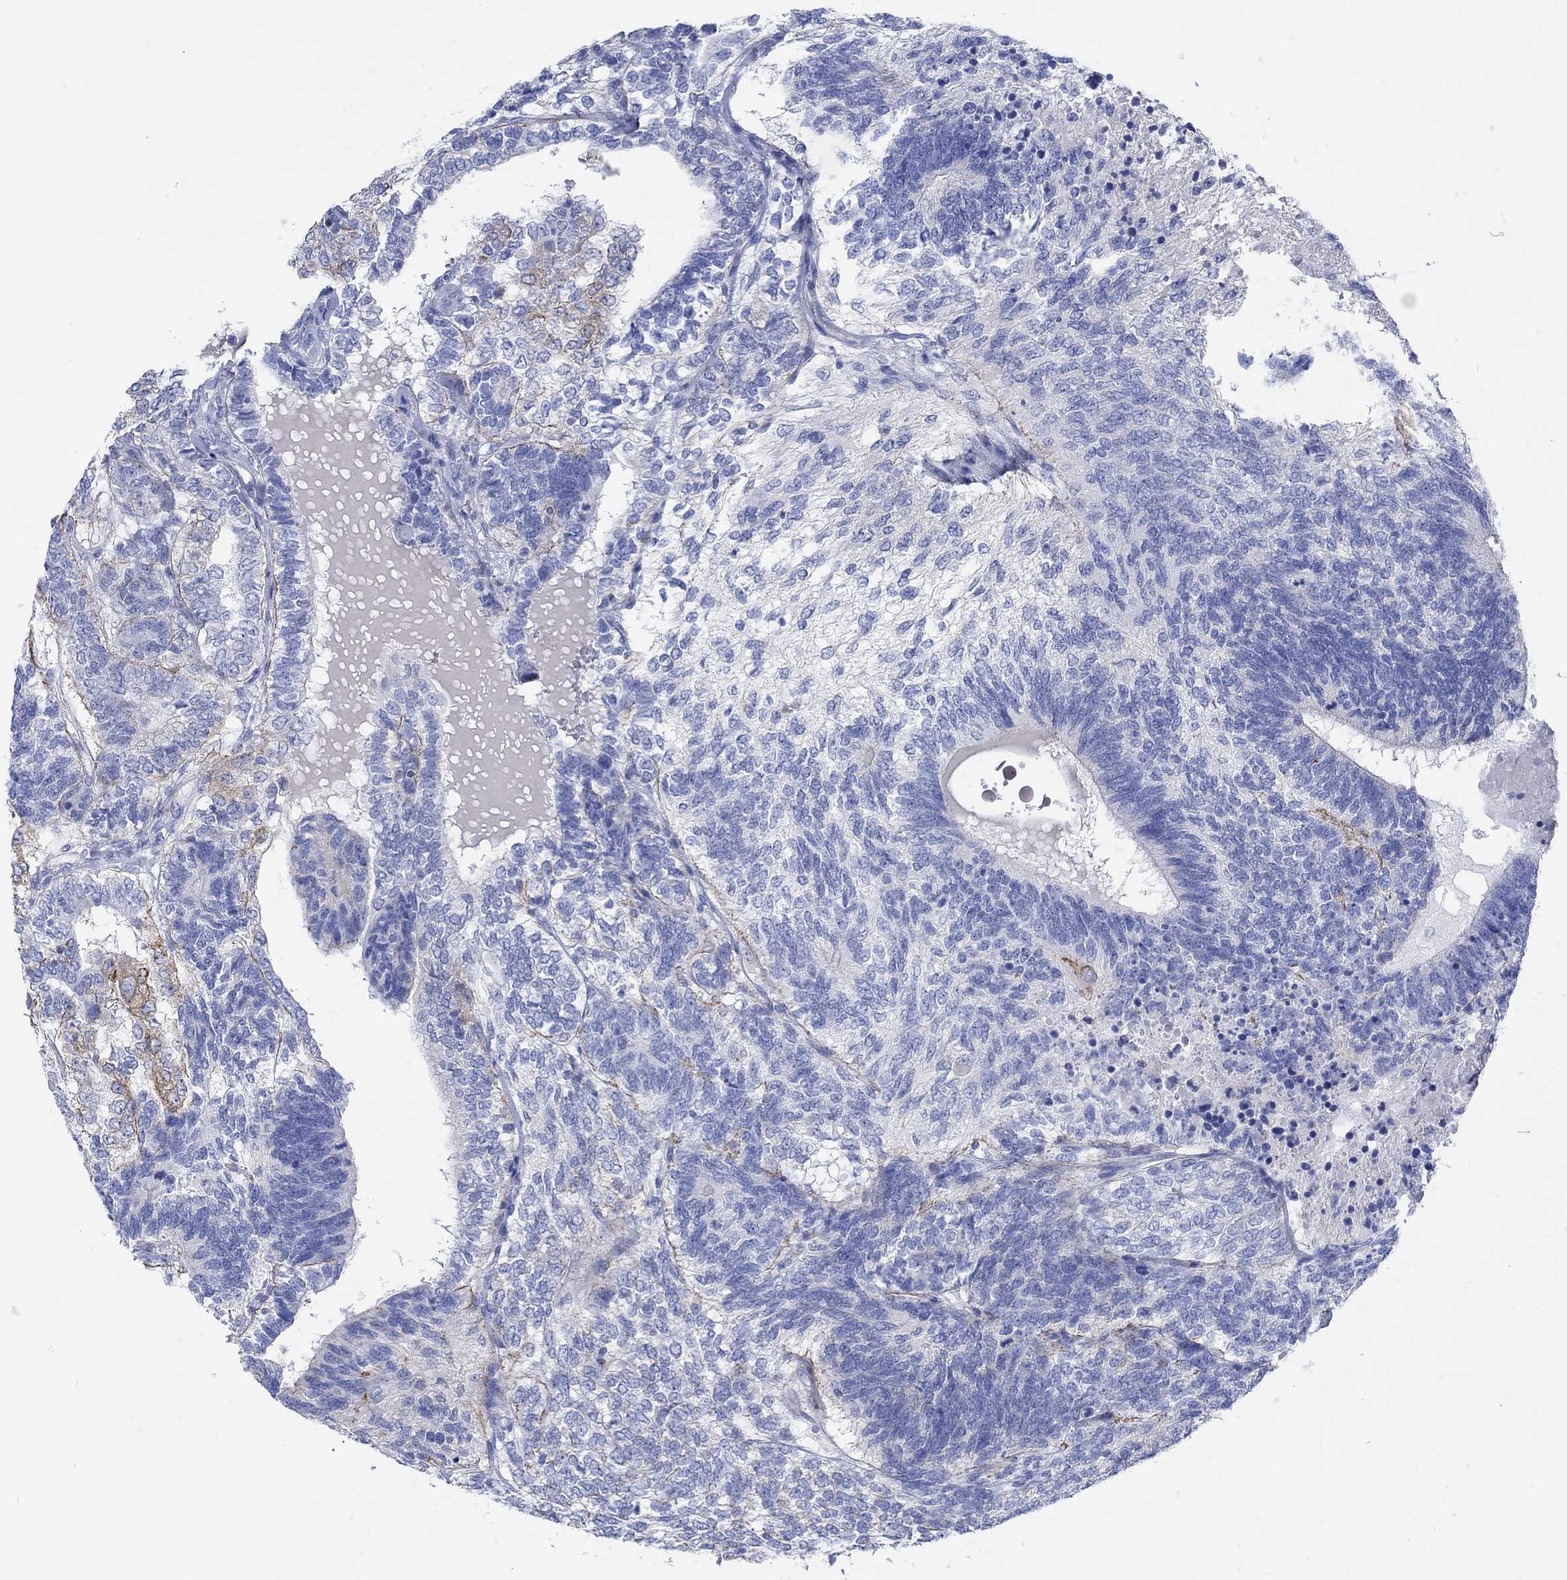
{"staining": {"intensity": "negative", "quantity": "none", "location": "none"}, "tissue": "testis cancer", "cell_type": "Tumor cells", "image_type": "cancer", "snomed": [{"axis": "morphology", "description": "Seminoma, NOS"}, {"axis": "morphology", "description": "Carcinoma, Embryonal, NOS"}, {"axis": "topography", "description": "Testis"}], "caption": "Photomicrograph shows no significant protein staining in tumor cells of seminoma (testis).", "gene": "REEP6", "patient": {"sex": "male", "age": 41}}